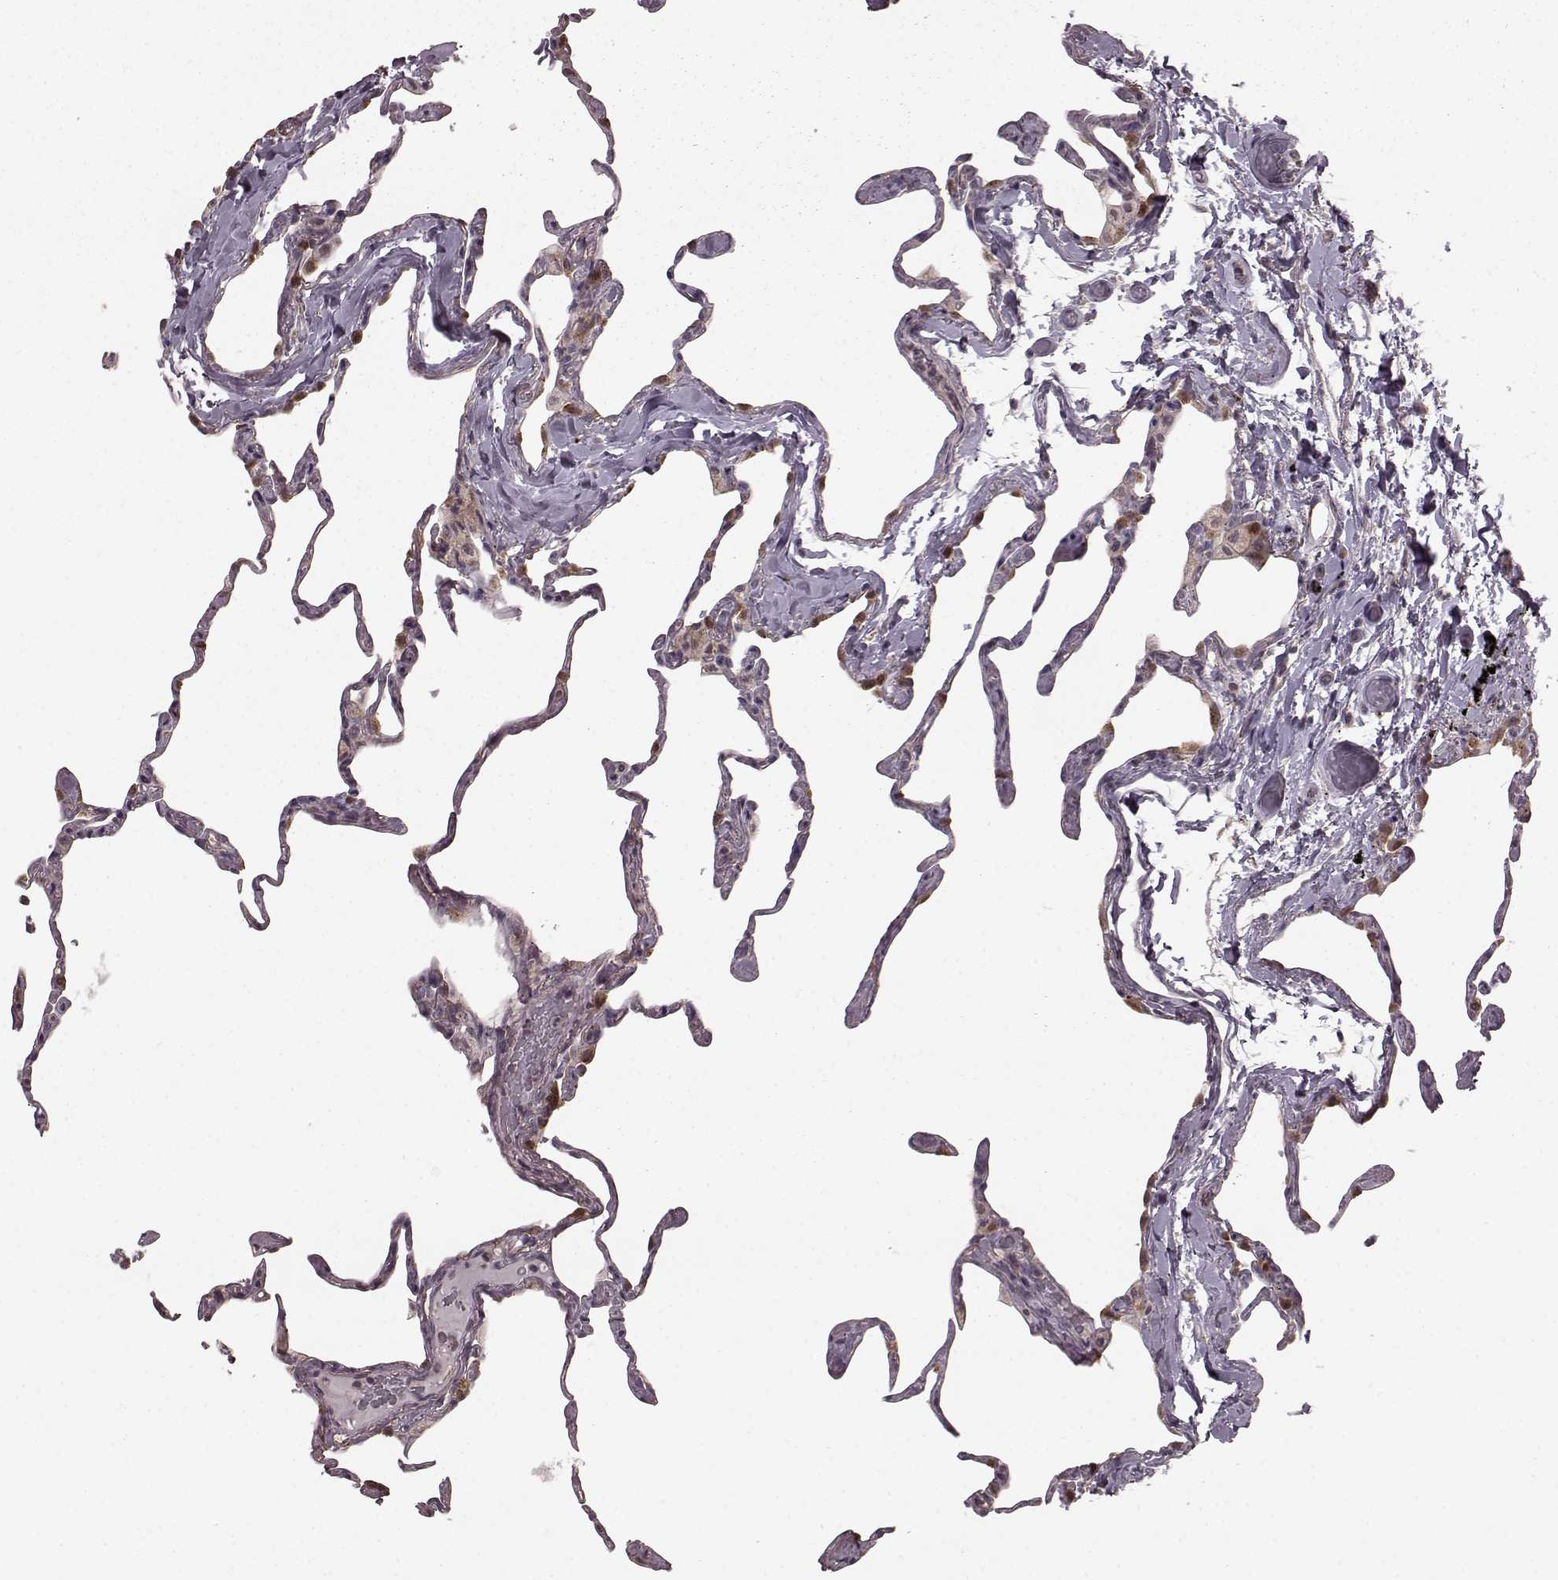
{"staining": {"intensity": "negative", "quantity": "none", "location": "none"}, "tissue": "lung", "cell_type": "Alveolar cells", "image_type": "normal", "snomed": [{"axis": "morphology", "description": "Normal tissue, NOS"}, {"axis": "topography", "description": "Lung"}], "caption": "Protein analysis of normal lung exhibits no significant staining in alveolar cells. Nuclei are stained in blue.", "gene": "GSS", "patient": {"sex": "male", "age": 65}}